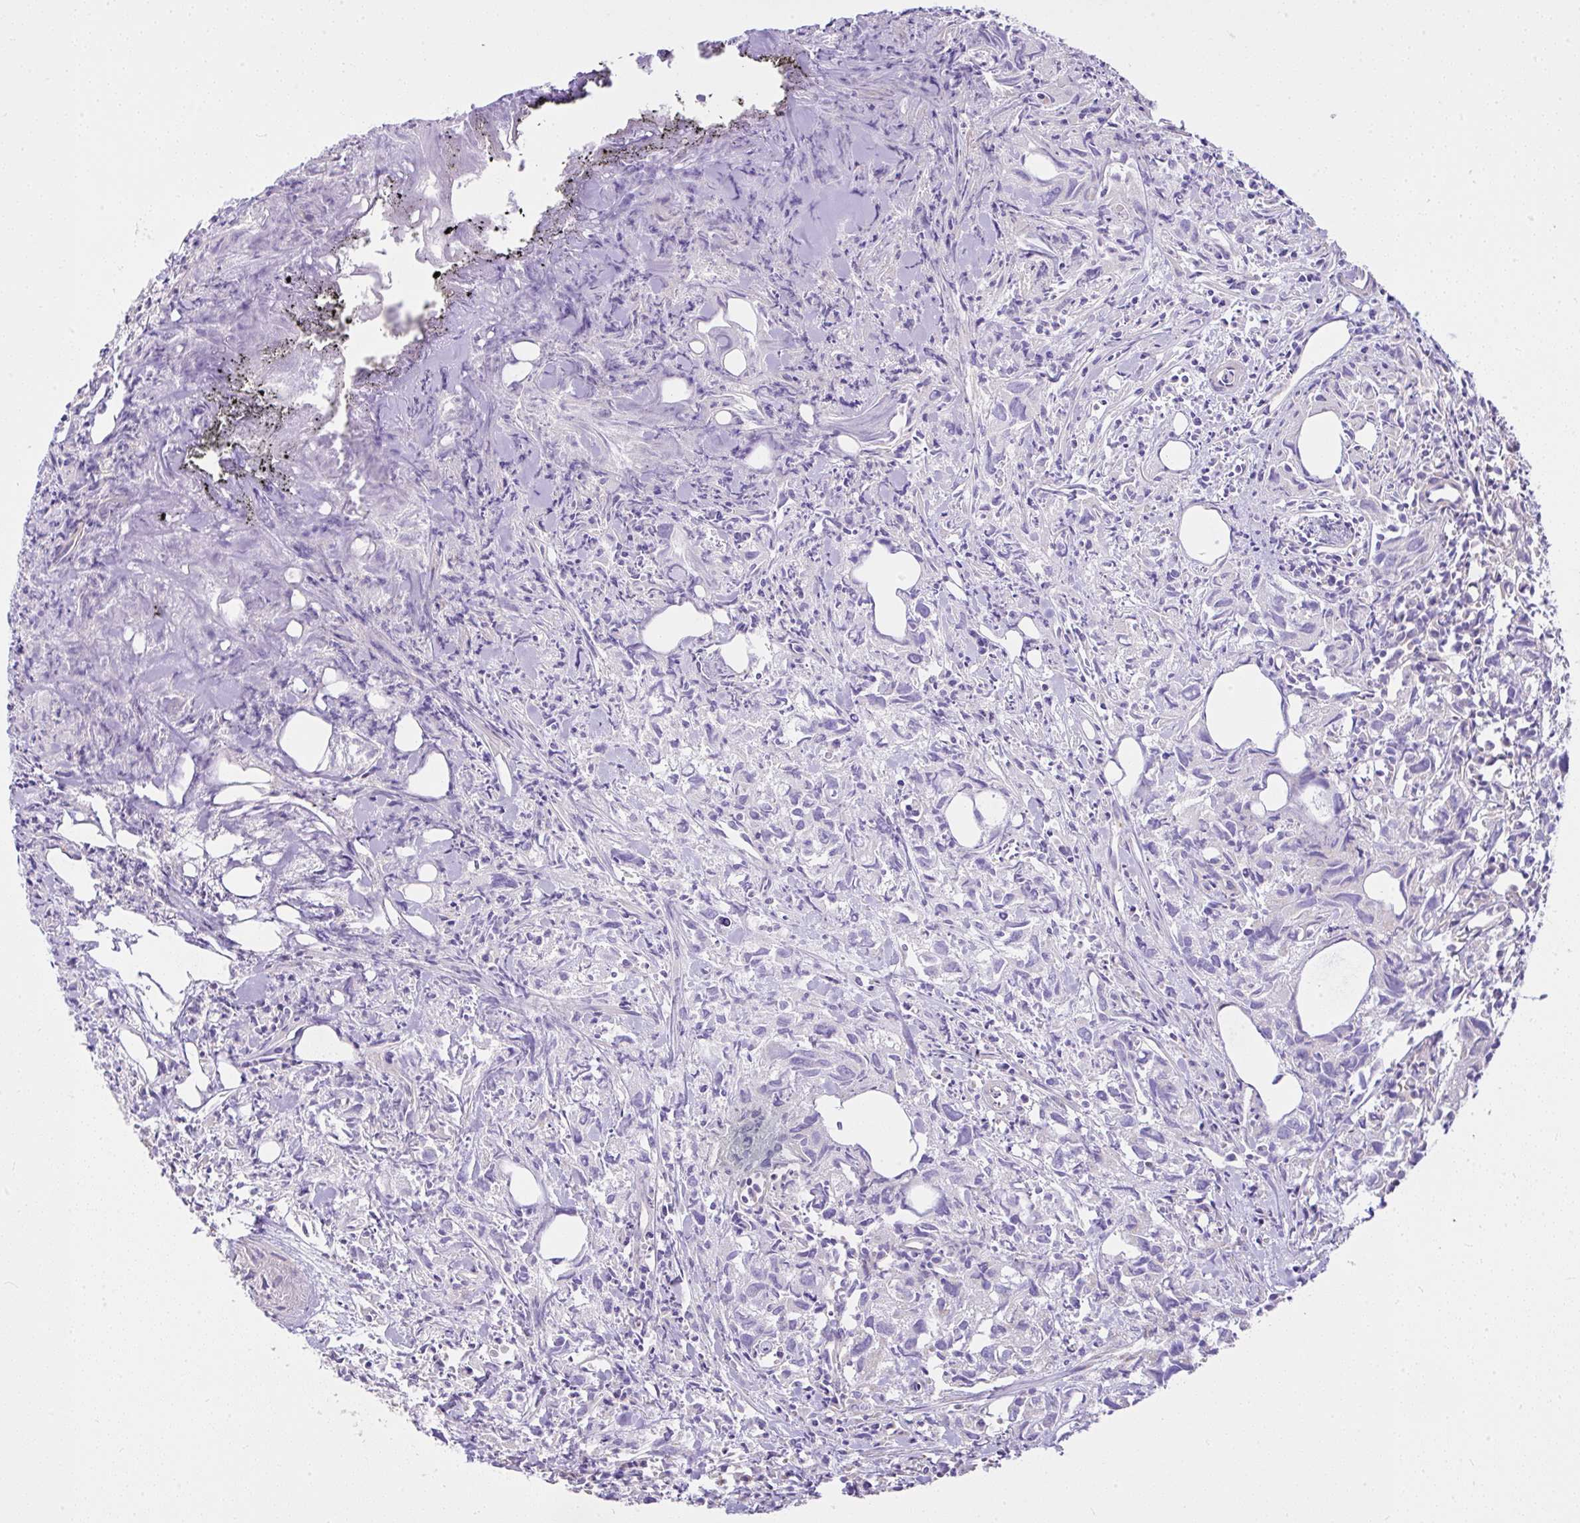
{"staining": {"intensity": "negative", "quantity": "none", "location": "none"}, "tissue": "urothelial cancer", "cell_type": "Tumor cells", "image_type": "cancer", "snomed": [{"axis": "morphology", "description": "Urothelial carcinoma, High grade"}, {"axis": "topography", "description": "Urinary bladder"}], "caption": "Protein analysis of urothelial cancer exhibits no significant expression in tumor cells. (DAB IHC, high magnification).", "gene": "CCDC142", "patient": {"sex": "female", "age": 75}}